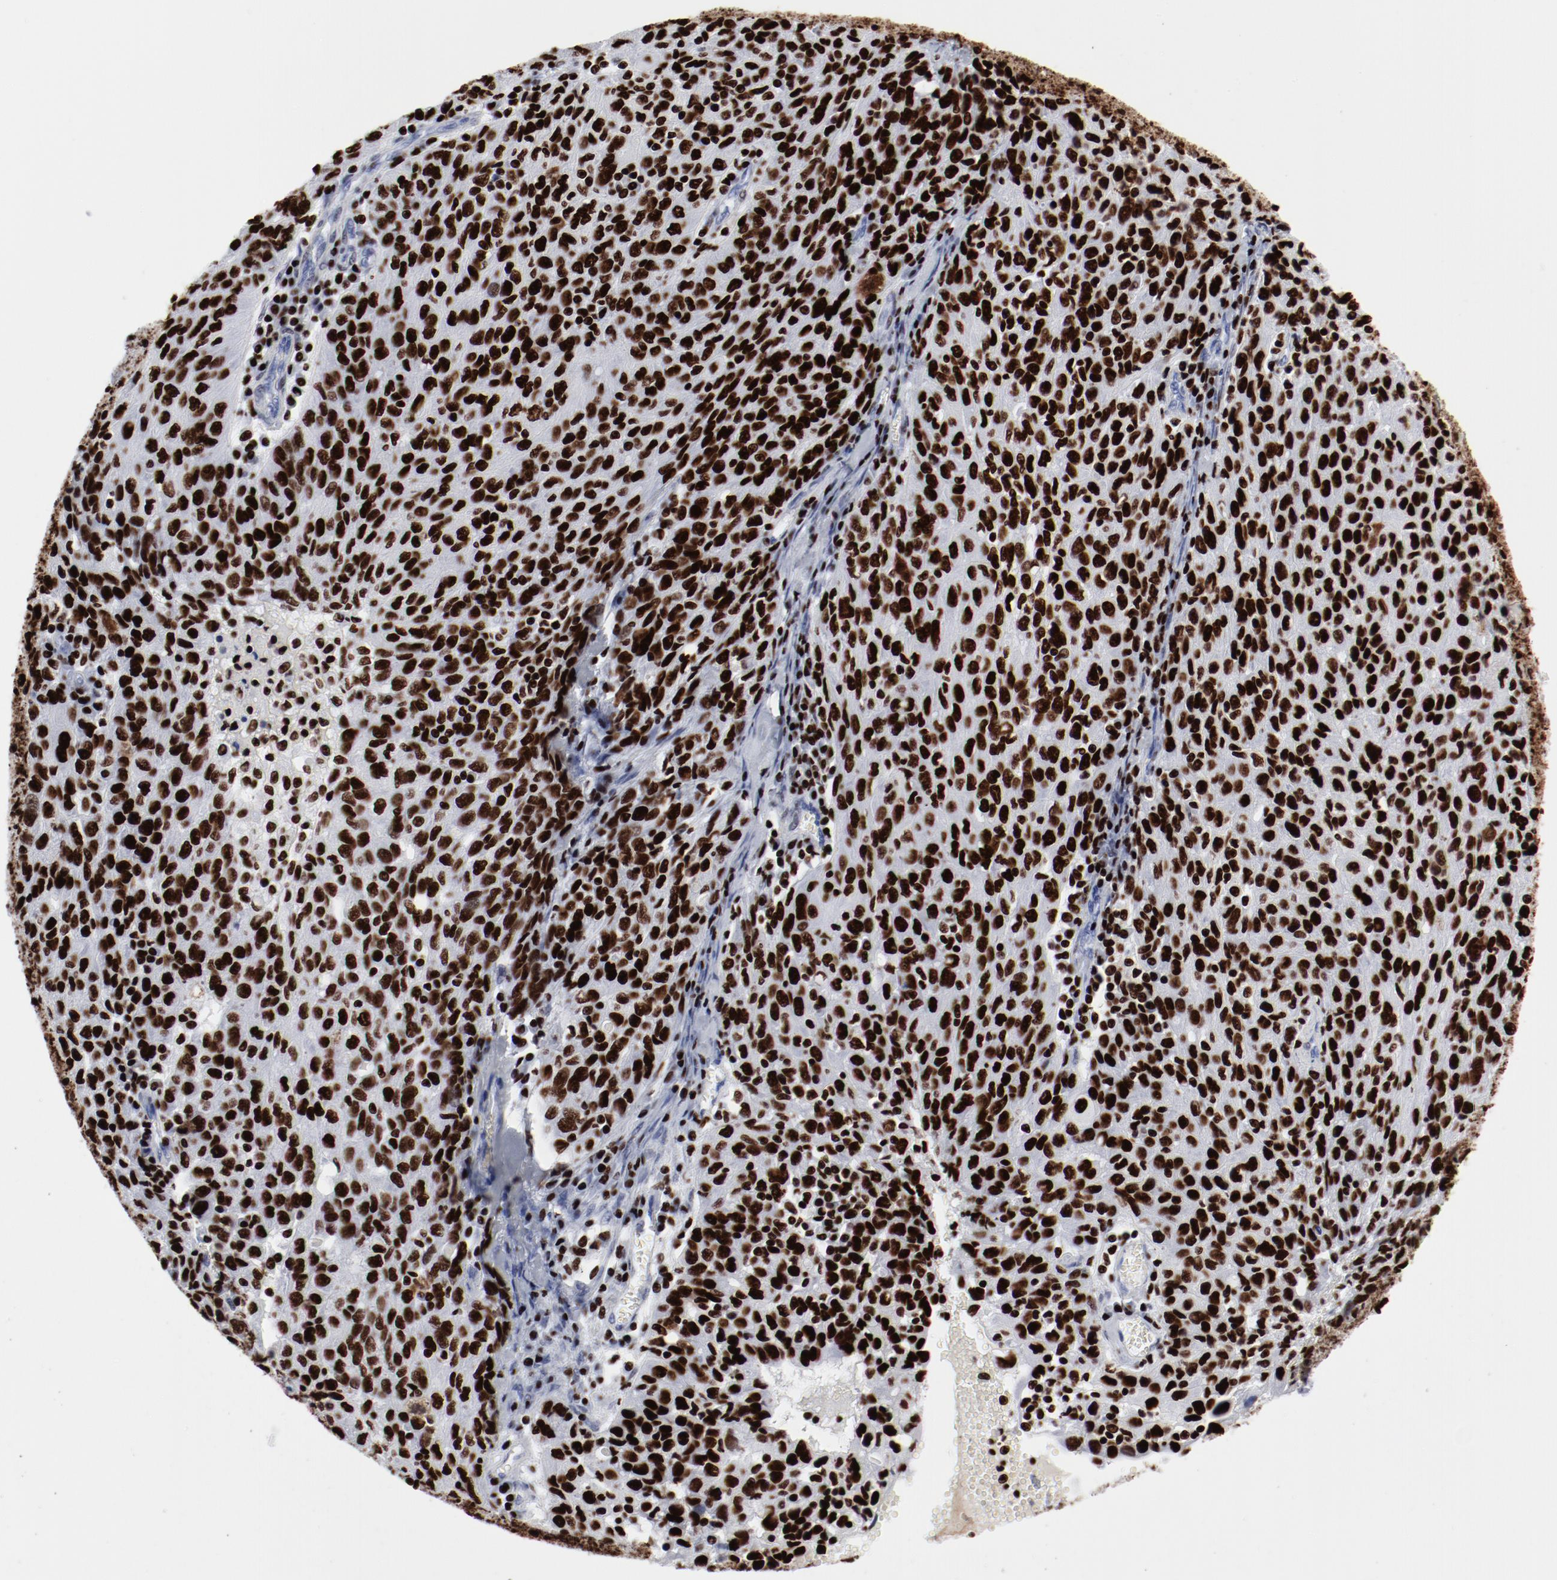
{"staining": {"intensity": "strong", "quantity": ">75%", "location": "nuclear"}, "tissue": "ovarian cancer", "cell_type": "Tumor cells", "image_type": "cancer", "snomed": [{"axis": "morphology", "description": "Carcinoma, endometroid"}, {"axis": "topography", "description": "Ovary"}], "caption": "Immunohistochemistry (IHC) staining of ovarian cancer (endometroid carcinoma), which shows high levels of strong nuclear positivity in approximately >75% of tumor cells indicating strong nuclear protein staining. The staining was performed using DAB (brown) for protein detection and nuclei were counterstained in hematoxylin (blue).", "gene": "SMARCC2", "patient": {"sex": "female", "age": 50}}